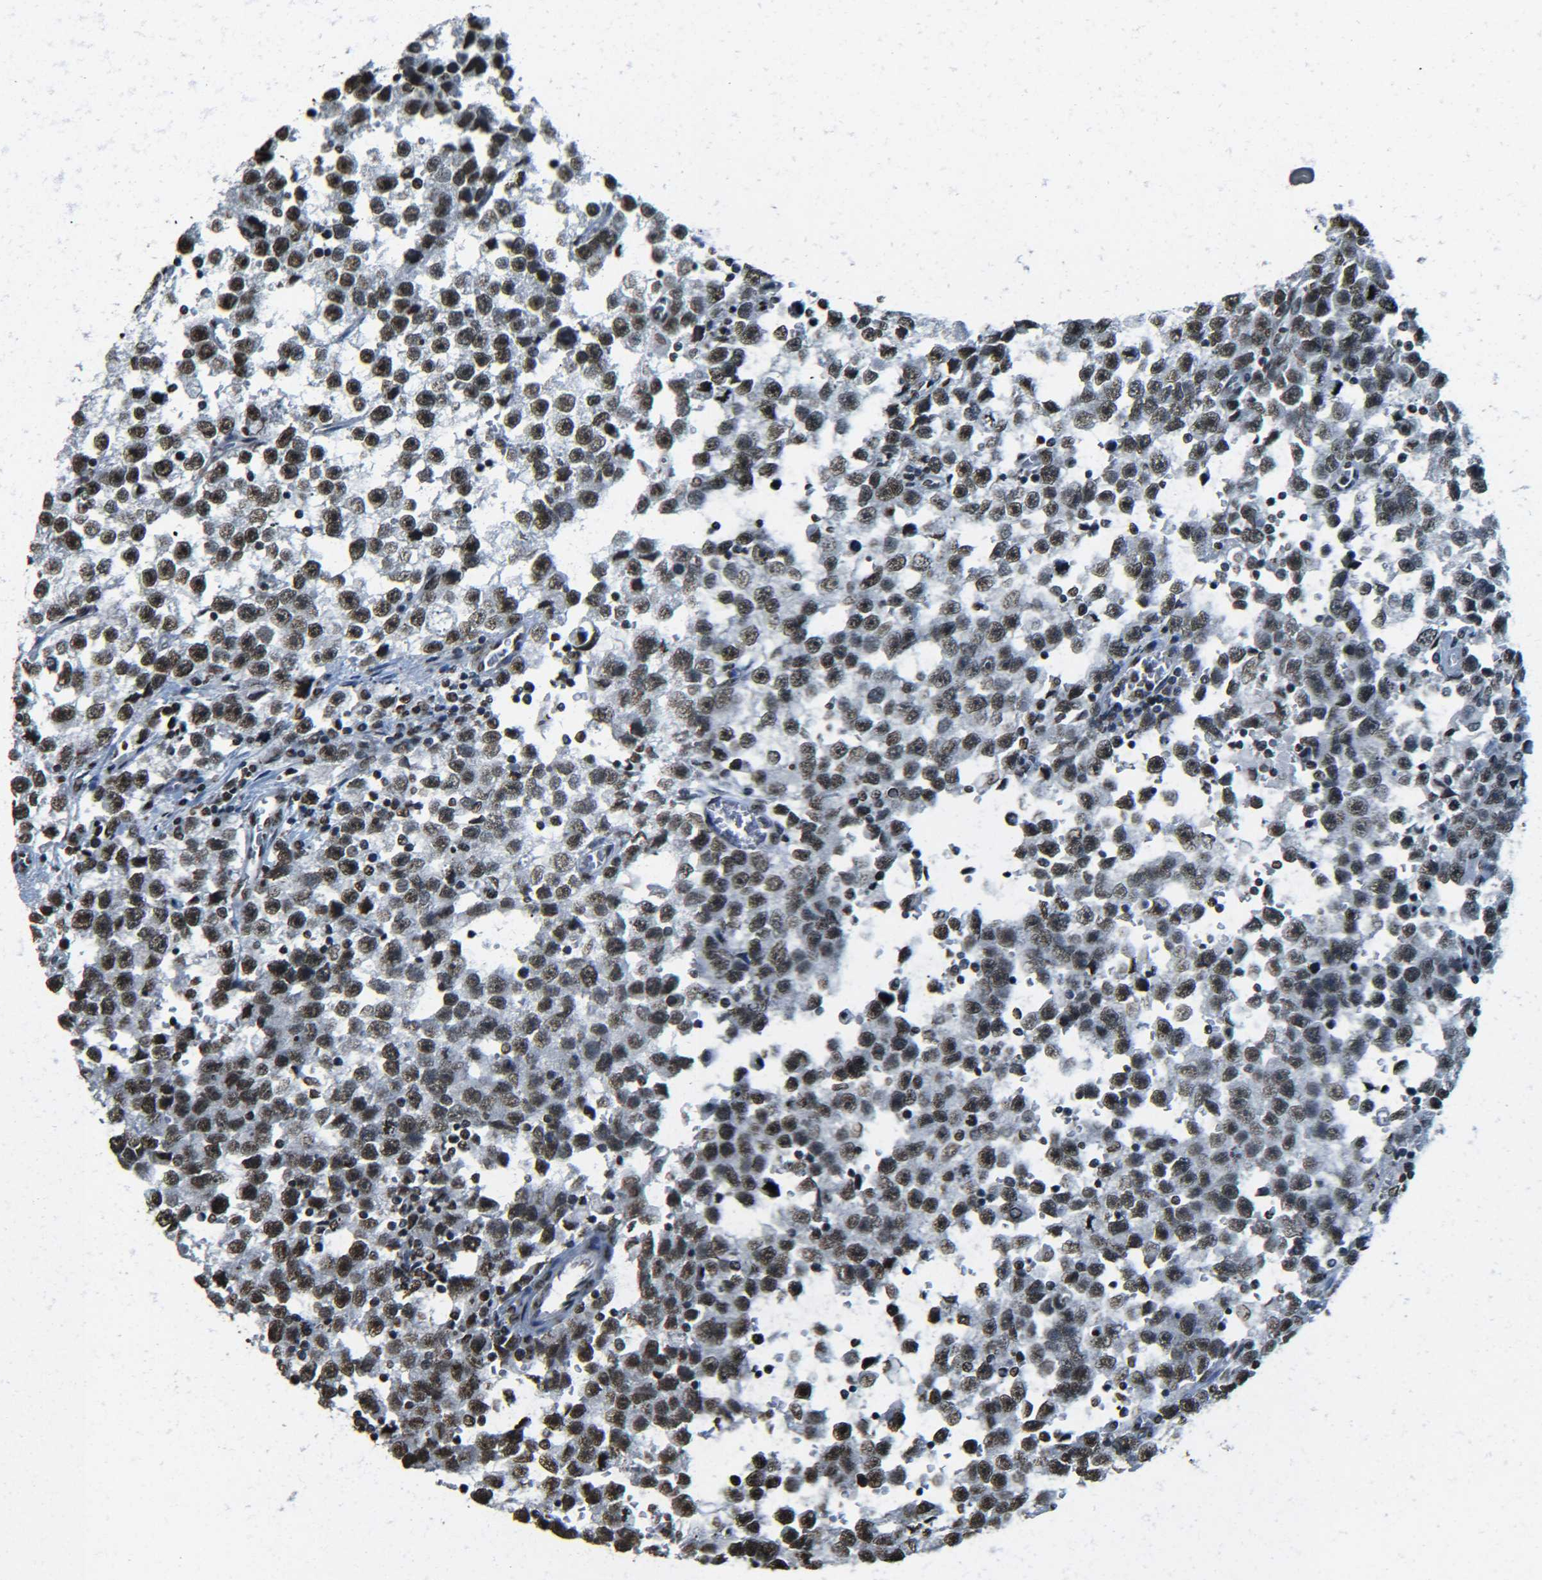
{"staining": {"intensity": "moderate", "quantity": ">75%", "location": "nuclear"}, "tissue": "testis cancer", "cell_type": "Tumor cells", "image_type": "cancer", "snomed": [{"axis": "morphology", "description": "Seminoma, NOS"}, {"axis": "topography", "description": "Testis"}], "caption": "Testis seminoma stained with a protein marker shows moderate staining in tumor cells.", "gene": "H4C16", "patient": {"sex": "male", "age": 33}}